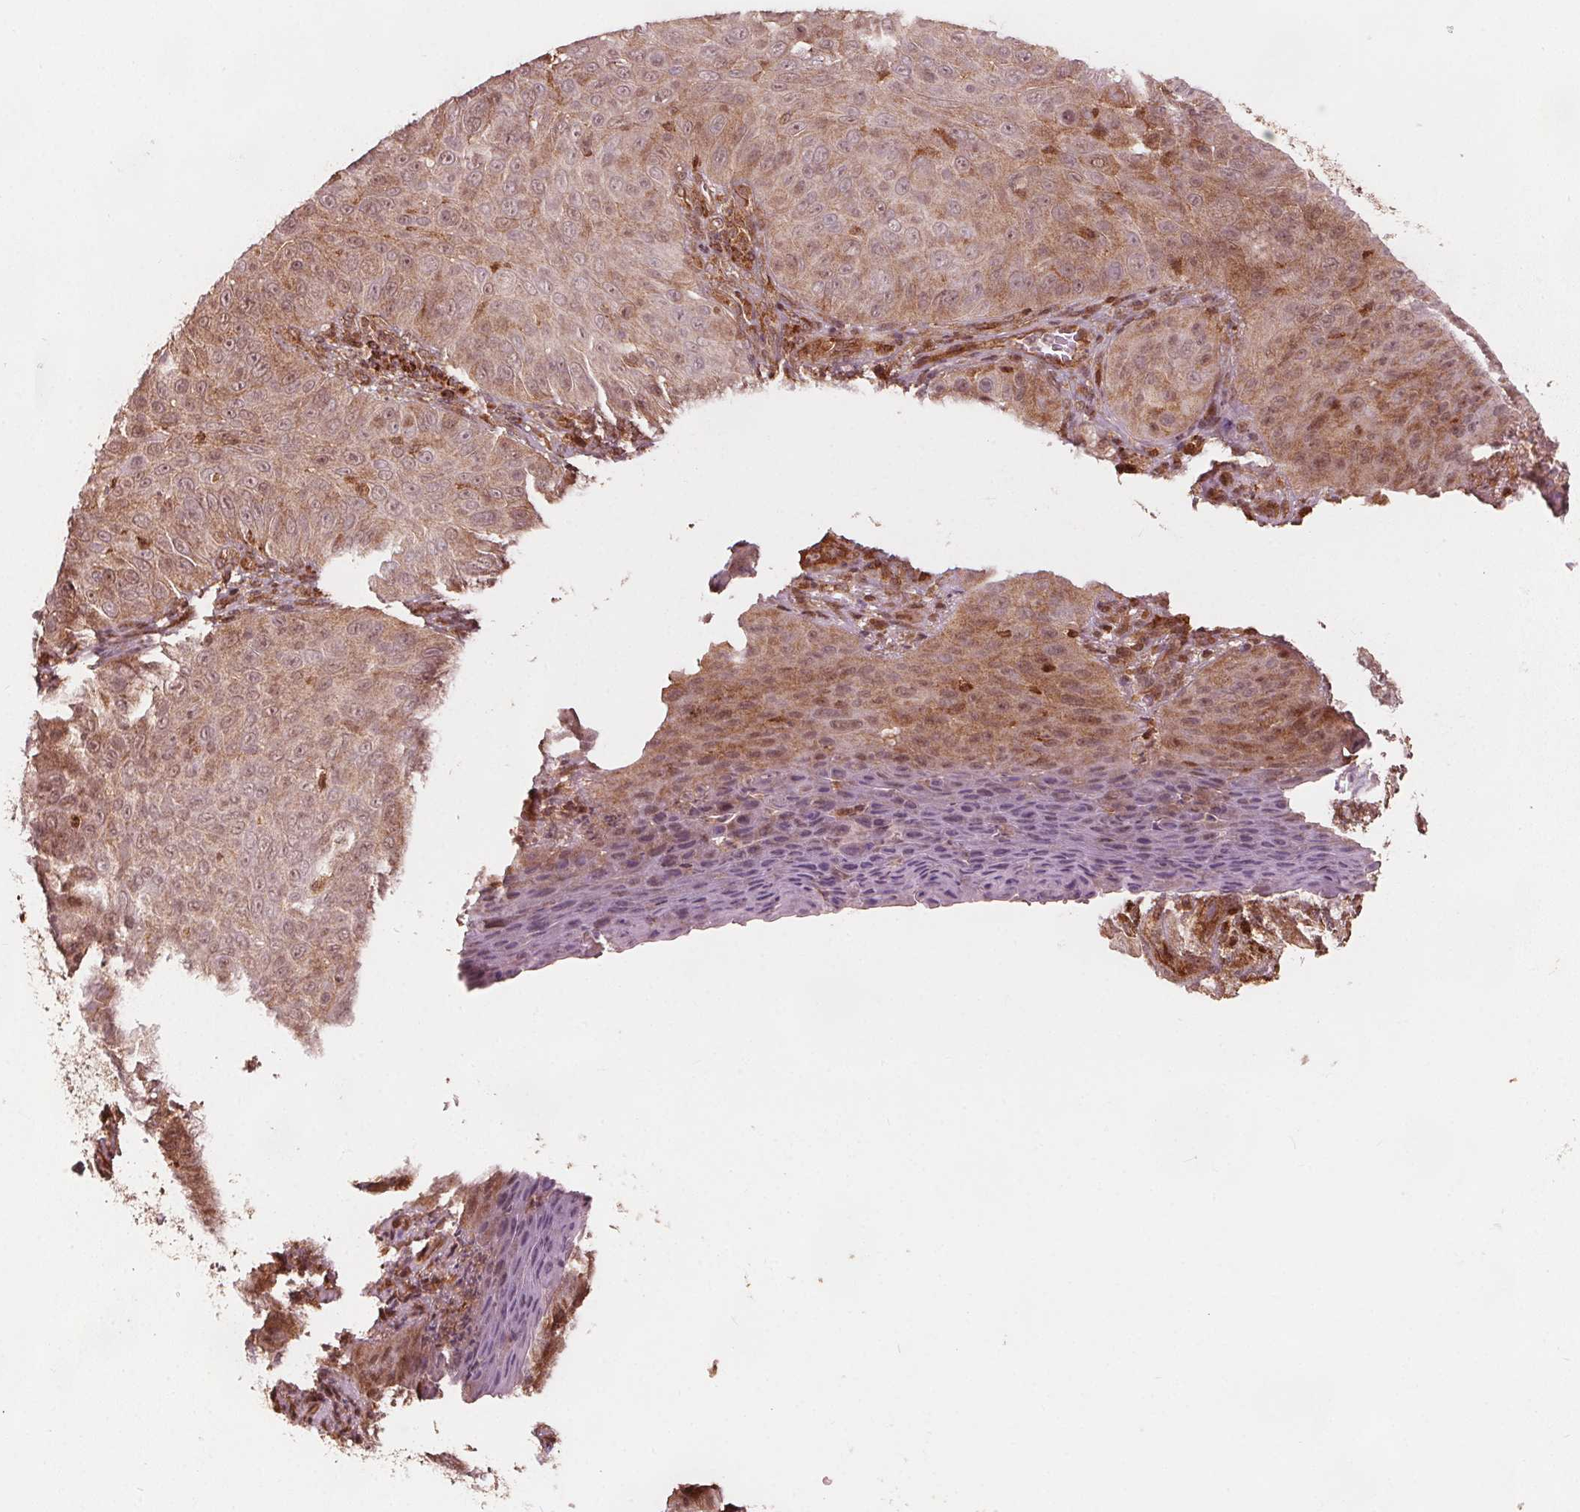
{"staining": {"intensity": "moderate", "quantity": ">75%", "location": "cytoplasmic/membranous"}, "tissue": "skin cancer", "cell_type": "Tumor cells", "image_type": "cancer", "snomed": [{"axis": "morphology", "description": "Squamous cell carcinoma, NOS"}, {"axis": "topography", "description": "Skin"}], "caption": "Skin cancer (squamous cell carcinoma) stained for a protein demonstrates moderate cytoplasmic/membranous positivity in tumor cells.", "gene": "AIP", "patient": {"sex": "male", "age": 82}}